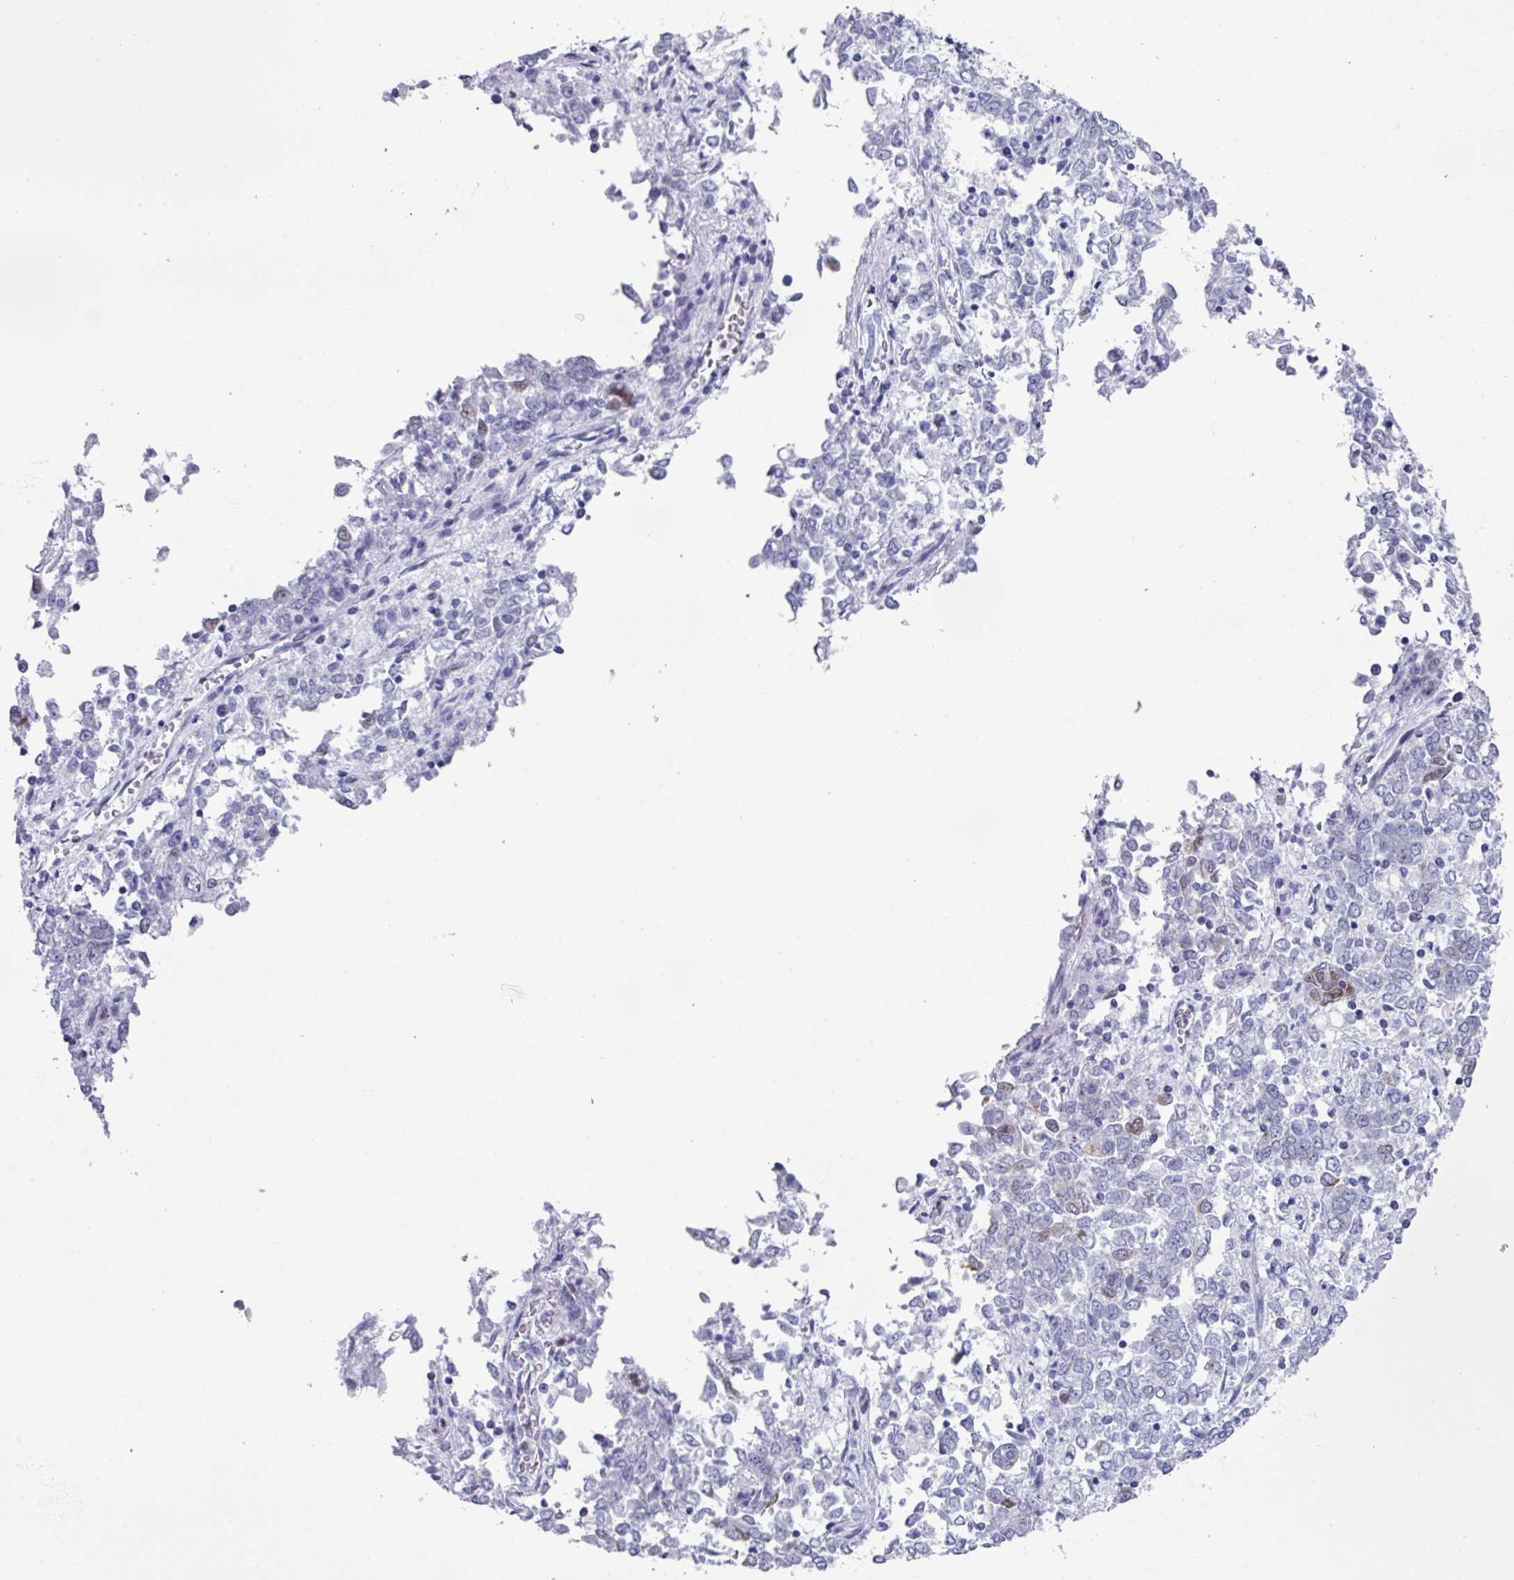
{"staining": {"intensity": "negative", "quantity": "none", "location": "none"}, "tissue": "endometrial cancer", "cell_type": "Tumor cells", "image_type": "cancer", "snomed": [{"axis": "morphology", "description": "Adenocarcinoma, NOS"}, {"axis": "topography", "description": "Endometrium"}], "caption": "High power microscopy image of an IHC micrograph of endometrial cancer (adenocarcinoma), revealing no significant positivity in tumor cells. (DAB IHC, high magnification).", "gene": "PUF60", "patient": {"sex": "female", "age": 80}}